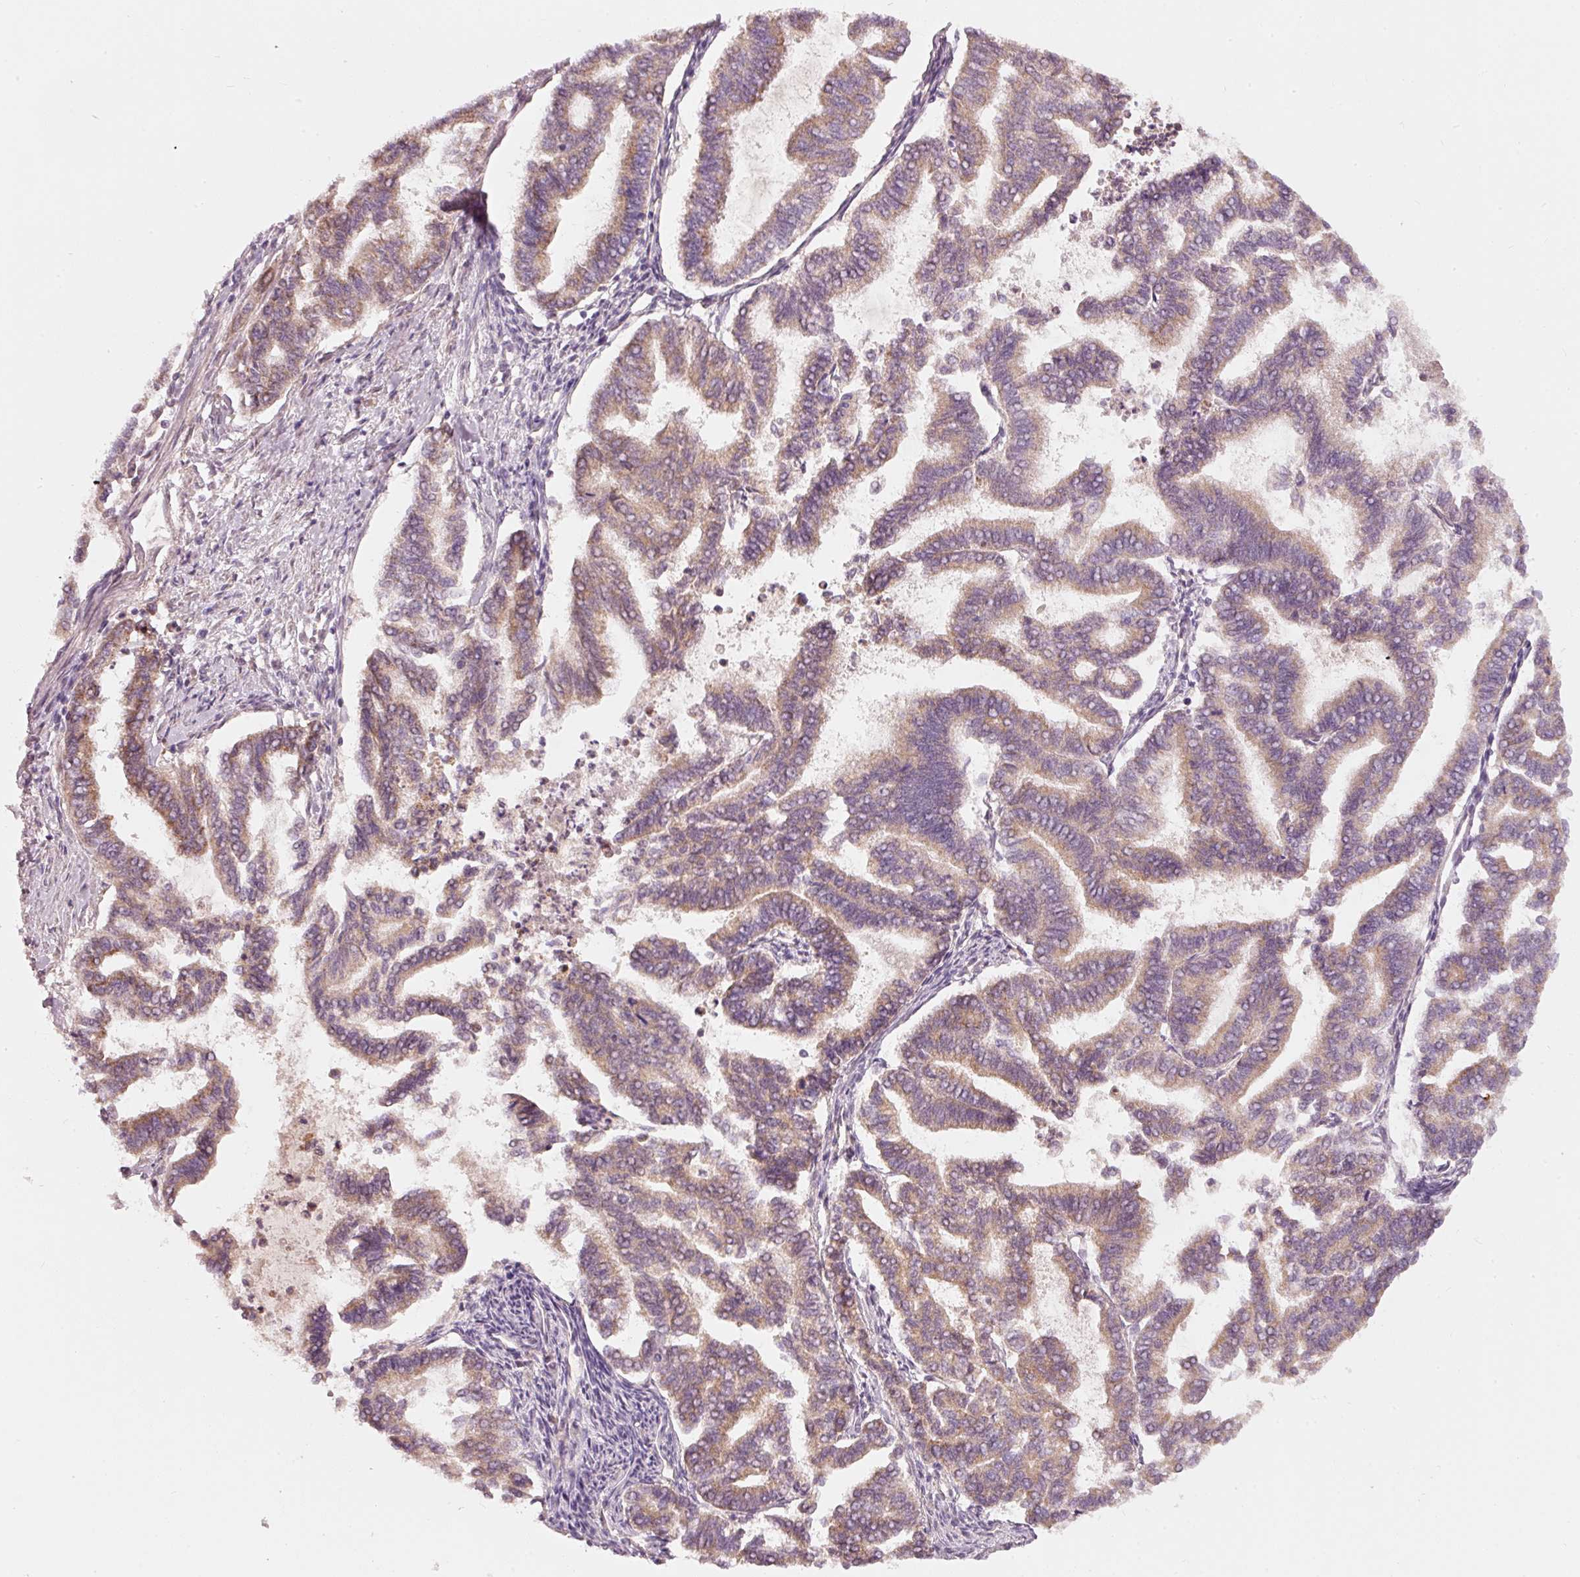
{"staining": {"intensity": "moderate", "quantity": ">75%", "location": "cytoplasmic/membranous"}, "tissue": "endometrial cancer", "cell_type": "Tumor cells", "image_type": "cancer", "snomed": [{"axis": "morphology", "description": "Adenocarcinoma, NOS"}, {"axis": "topography", "description": "Endometrium"}], "caption": "Moderate cytoplasmic/membranous protein staining is seen in approximately >75% of tumor cells in endometrial cancer (adenocarcinoma). The staining was performed using DAB to visualize the protein expression in brown, while the nuclei were stained in blue with hematoxylin (Magnification: 20x).", "gene": "KLHL21", "patient": {"sex": "female", "age": 79}}